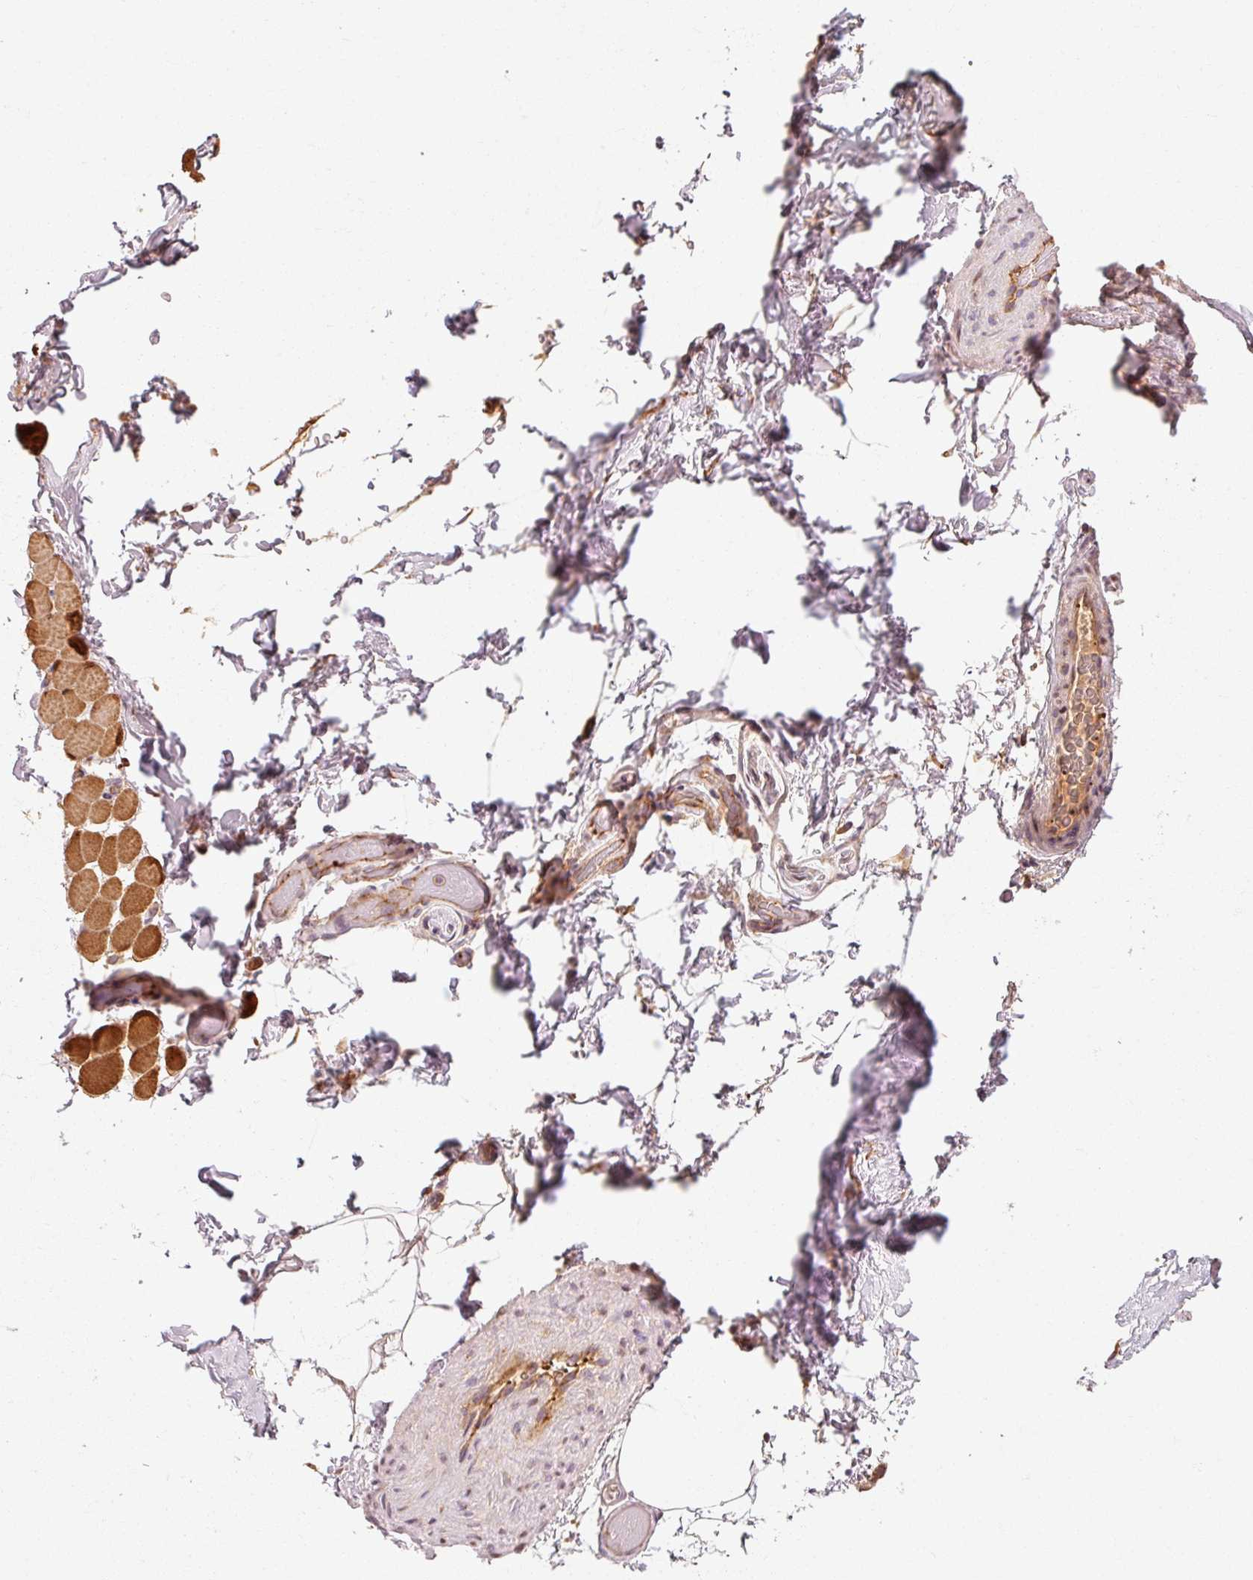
{"staining": {"intensity": "weak", "quantity": "25%-75%", "location": "cytoplasmic/membranous"}, "tissue": "adipose tissue", "cell_type": "Adipocytes", "image_type": "normal", "snomed": [{"axis": "morphology", "description": "Normal tissue, NOS"}, {"axis": "topography", "description": "Vascular tissue"}, {"axis": "topography", "description": "Peripheral nerve tissue"}], "caption": "A brown stain labels weak cytoplasmic/membranous expression of a protein in adipocytes of normal human adipose tissue.", "gene": "CTNNA1", "patient": {"sex": "male", "age": 41}}